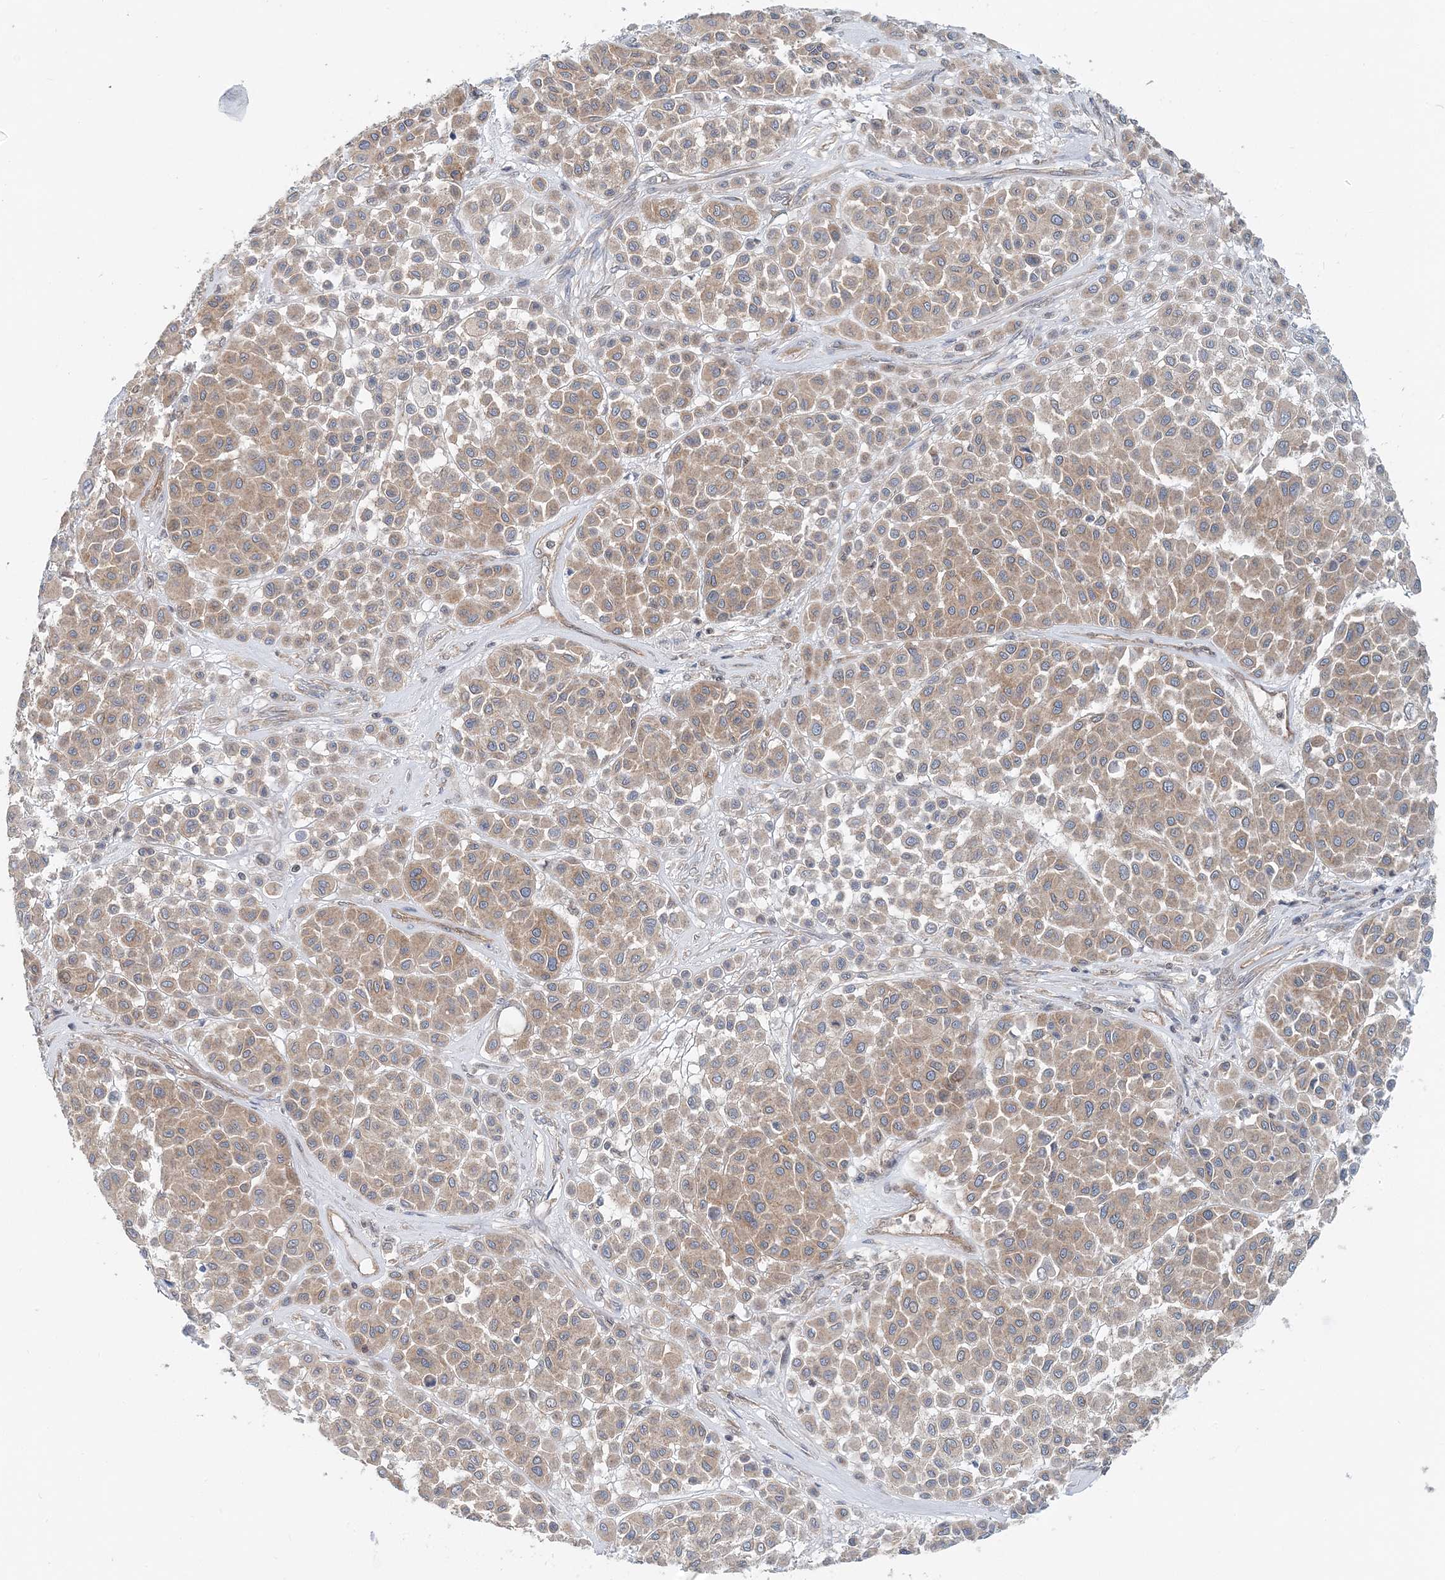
{"staining": {"intensity": "weak", "quantity": ">75%", "location": "cytoplasmic/membranous"}, "tissue": "melanoma", "cell_type": "Tumor cells", "image_type": "cancer", "snomed": [{"axis": "morphology", "description": "Malignant melanoma, Metastatic site"}, {"axis": "topography", "description": "Soft tissue"}], "caption": "Immunohistochemistry (IHC) (DAB) staining of malignant melanoma (metastatic site) shows weak cytoplasmic/membranous protein expression in approximately >75% of tumor cells.", "gene": "MOB4", "patient": {"sex": "male", "age": 41}}